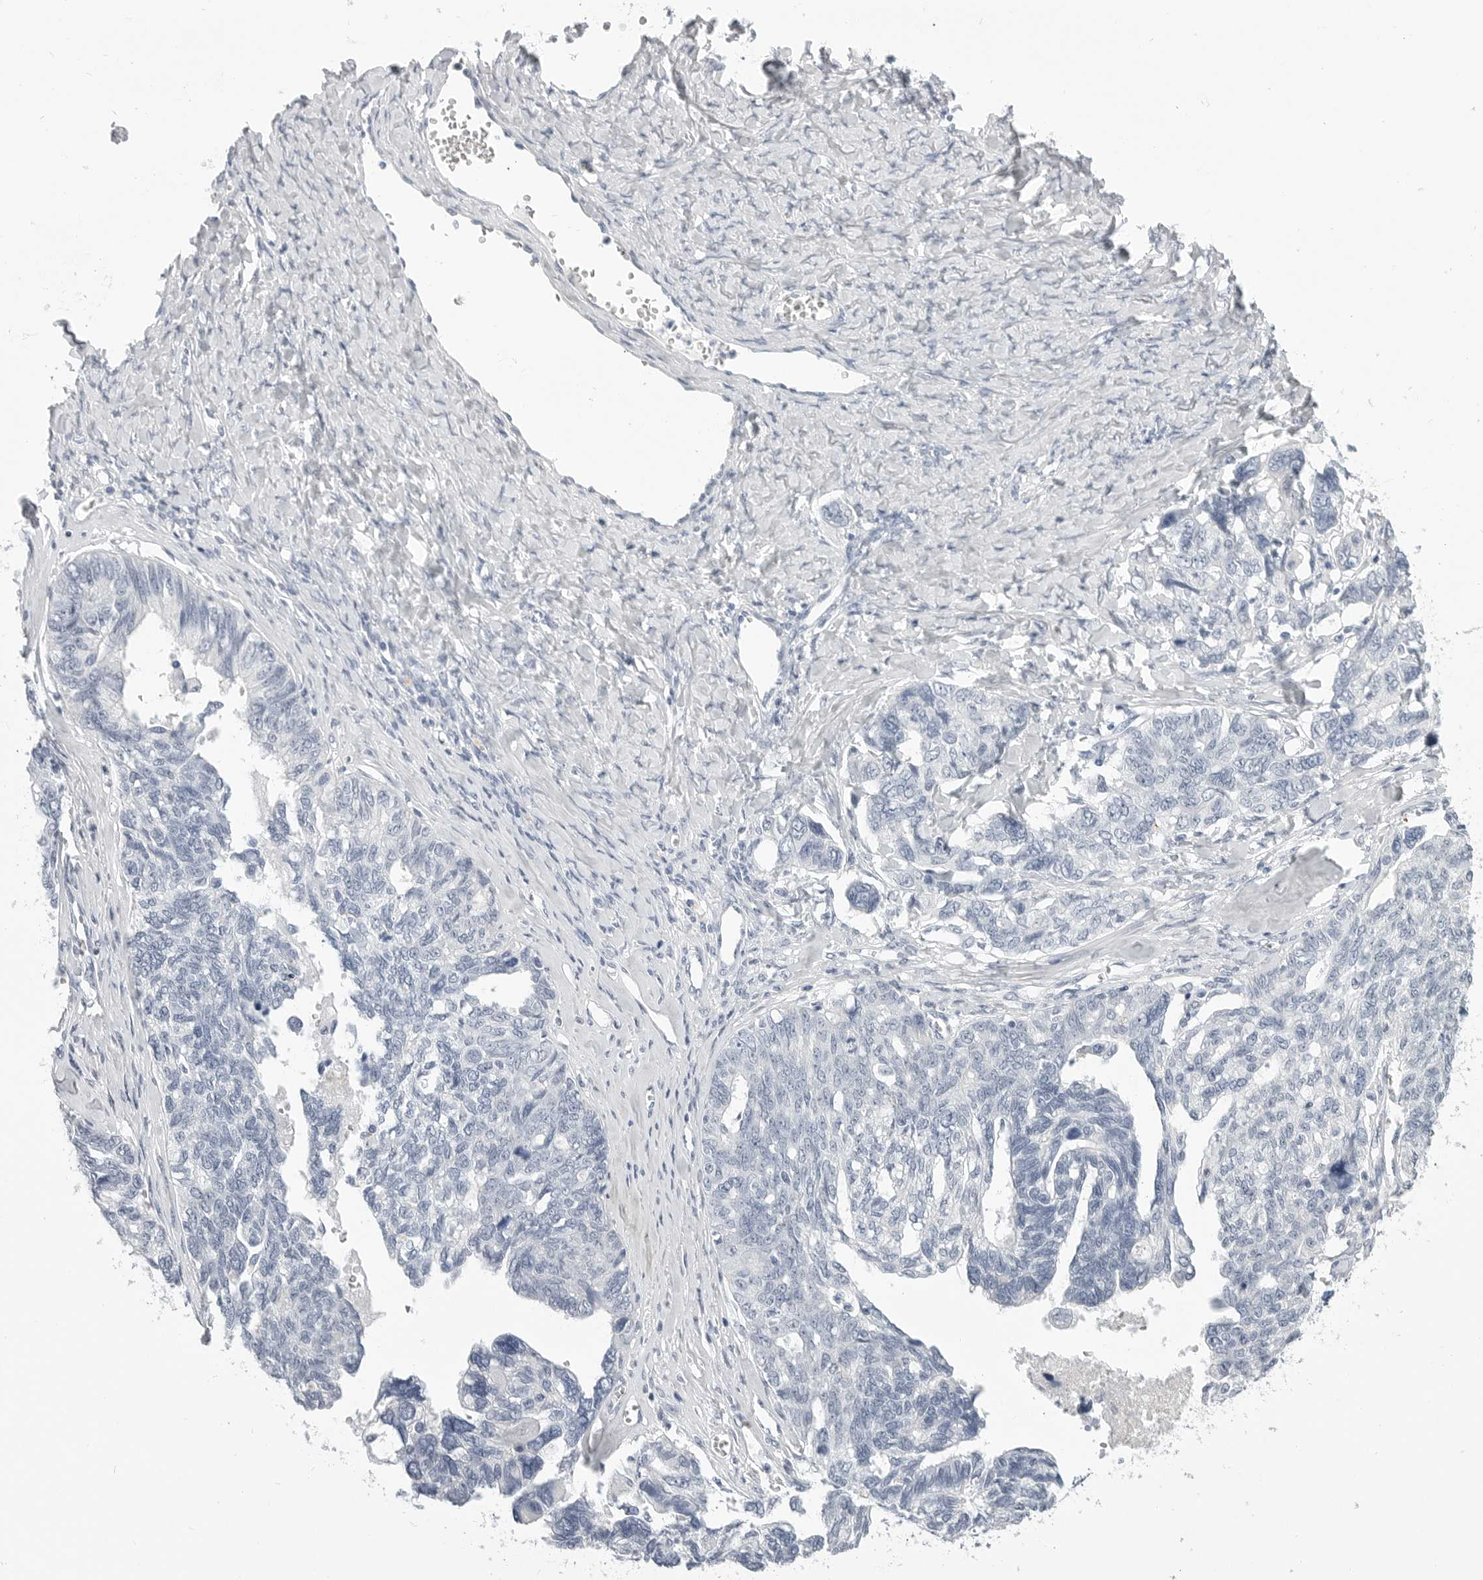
{"staining": {"intensity": "negative", "quantity": "none", "location": "none"}, "tissue": "ovarian cancer", "cell_type": "Tumor cells", "image_type": "cancer", "snomed": [{"axis": "morphology", "description": "Cystadenocarcinoma, serous, NOS"}, {"axis": "topography", "description": "Ovary"}], "caption": "Ovarian cancer stained for a protein using IHC exhibits no staining tumor cells.", "gene": "PLN", "patient": {"sex": "female", "age": 79}}